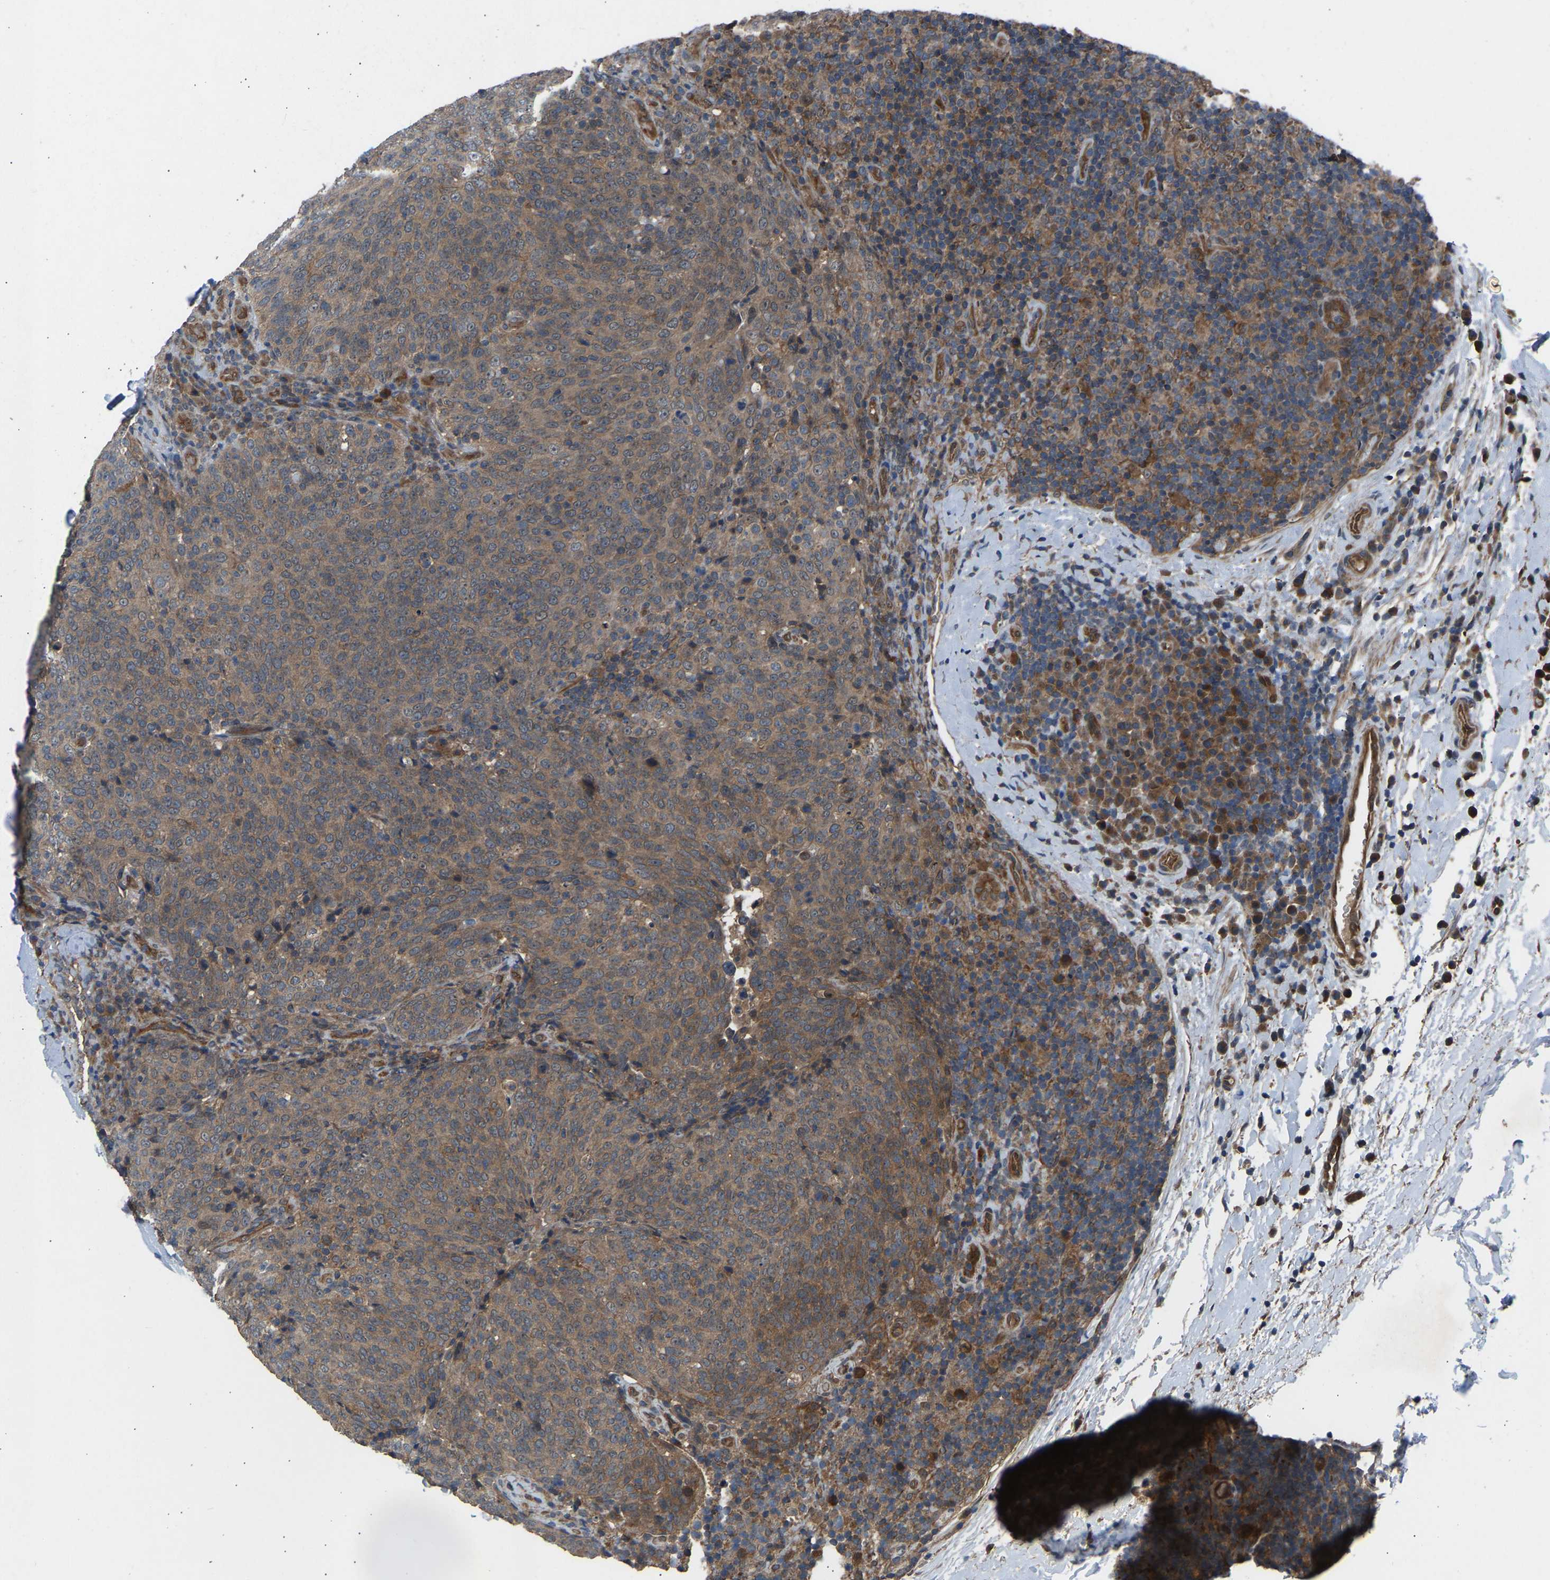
{"staining": {"intensity": "moderate", "quantity": ">75%", "location": "cytoplasmic/membranous"}, "tissue": "head and neck cancer", "cell_type": "Tumor cells", "image_type": "cancer", "snomed": [{"axis": "morphology", "description": "Squamous cell carcinoma, NOS"}, {"axis": "morphology", "description": "Squamous cell carcinoma, metastatic, NOS"}, {"axis": "topography", "description": "Lymph node"}, {"axis": "topography", "description": "Head-Neck"}], "caption": "A medium amount of moderate cytoplasmic/membranous staining is identified in approximately >75% of tumor cells in head and neck cancer (squamous cell carcinoma) tissue.", "gene": "GAS2L1", "patient": {"sex": "male", "age": 62}}